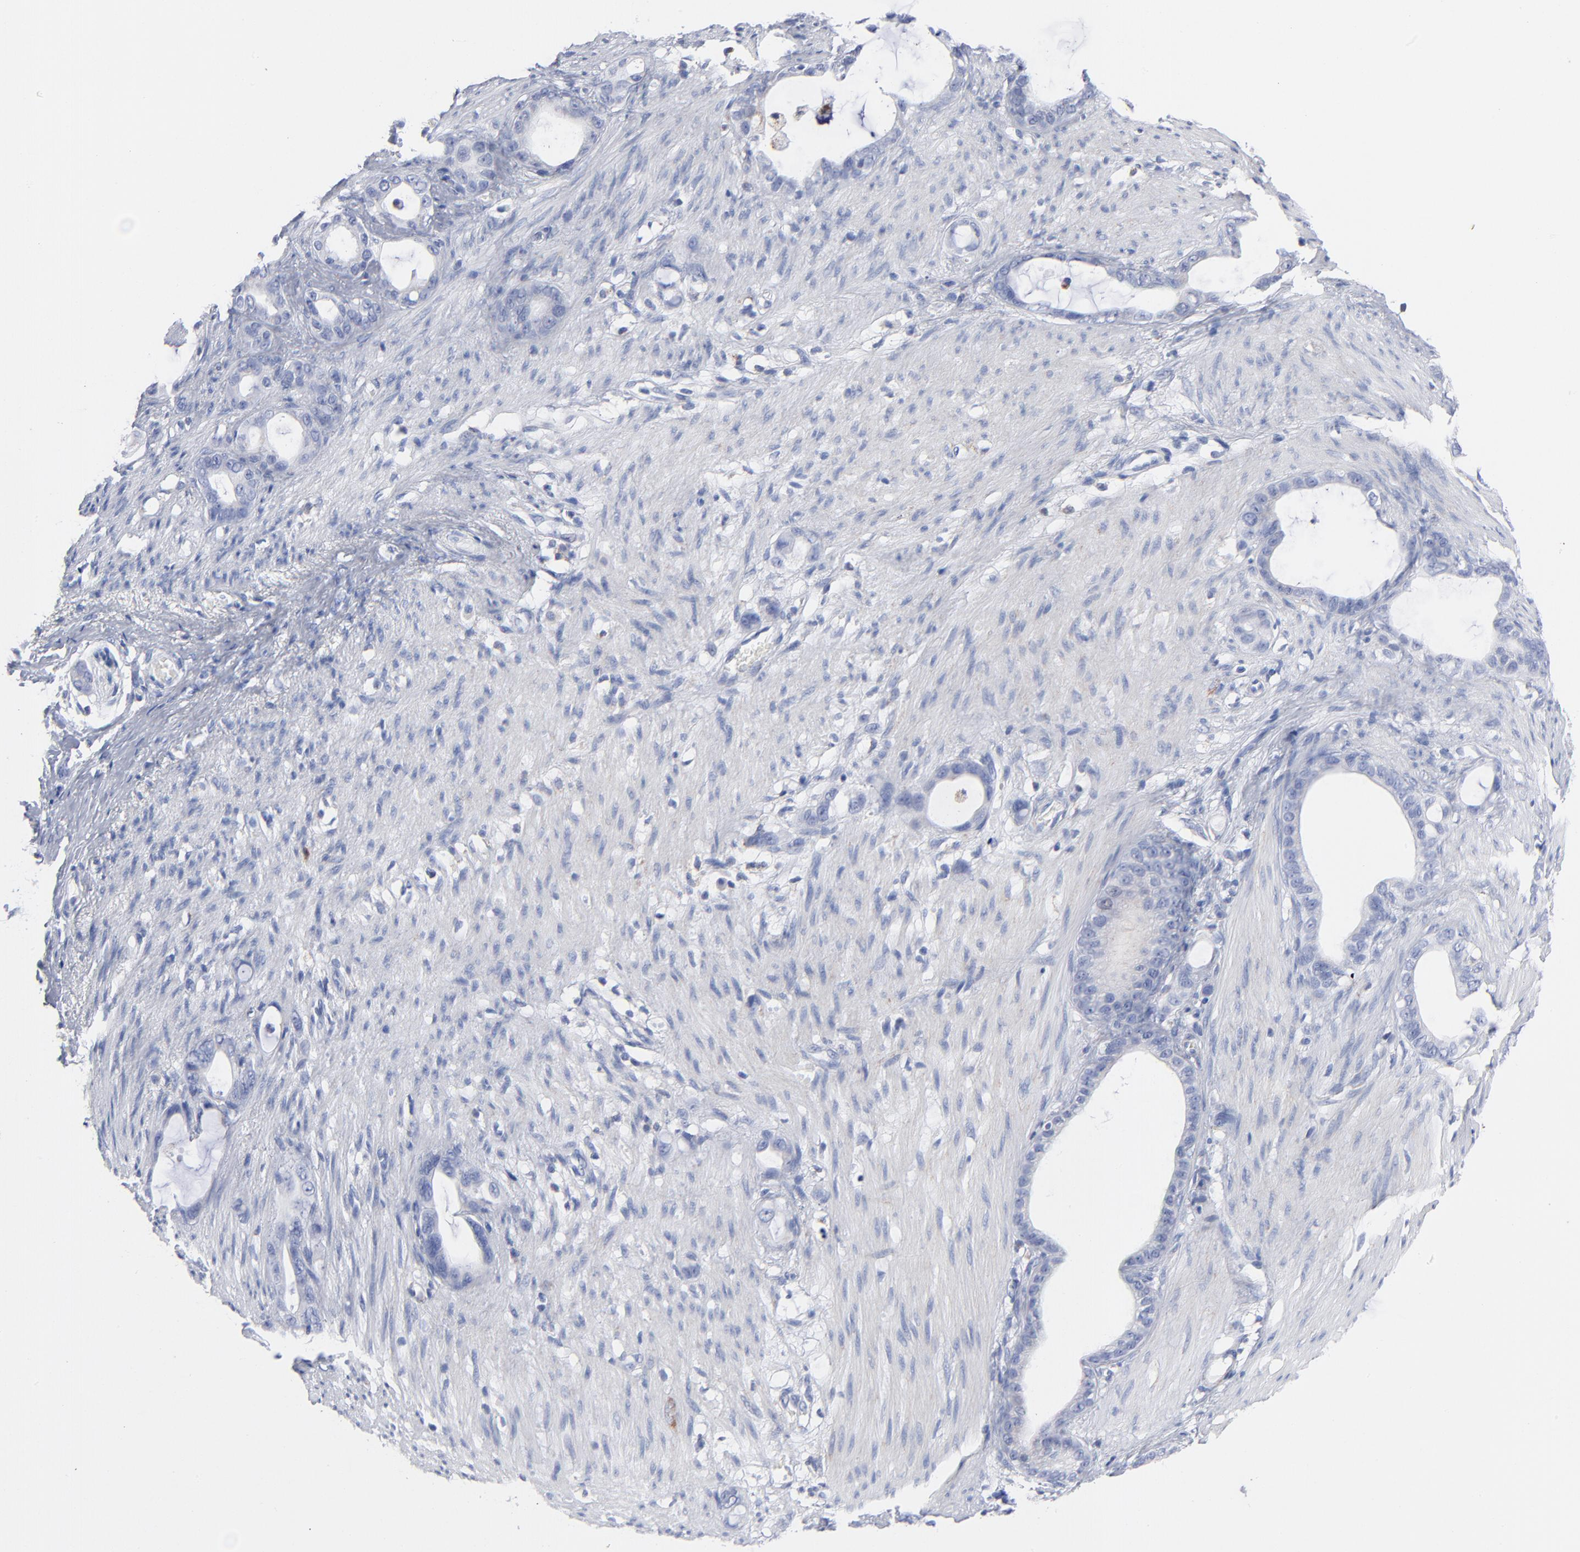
{"staining": {"intensity": "negative", "quantity": "none", "location": "none"}, "tissue": "stomach cancer", "cell_type": "Tumor cells", "image_type": "cancer", "snomed": [{"axis": "morphology", "description": "Adenocarcinoma, NOS"}, {"axis": "topography", "description": "Stomach"}], "caption": "An IHC photomicrograph of stomach adenocarcinoma is shown. There is no staining in tumor cells of stomach adenocarcinoma. (DAB (3,3'-diaminobenzidine) IHC with hematoxylin counter stain).", "gene": "CHCHD10", "patient": {"sex": "female", "age": 75}}